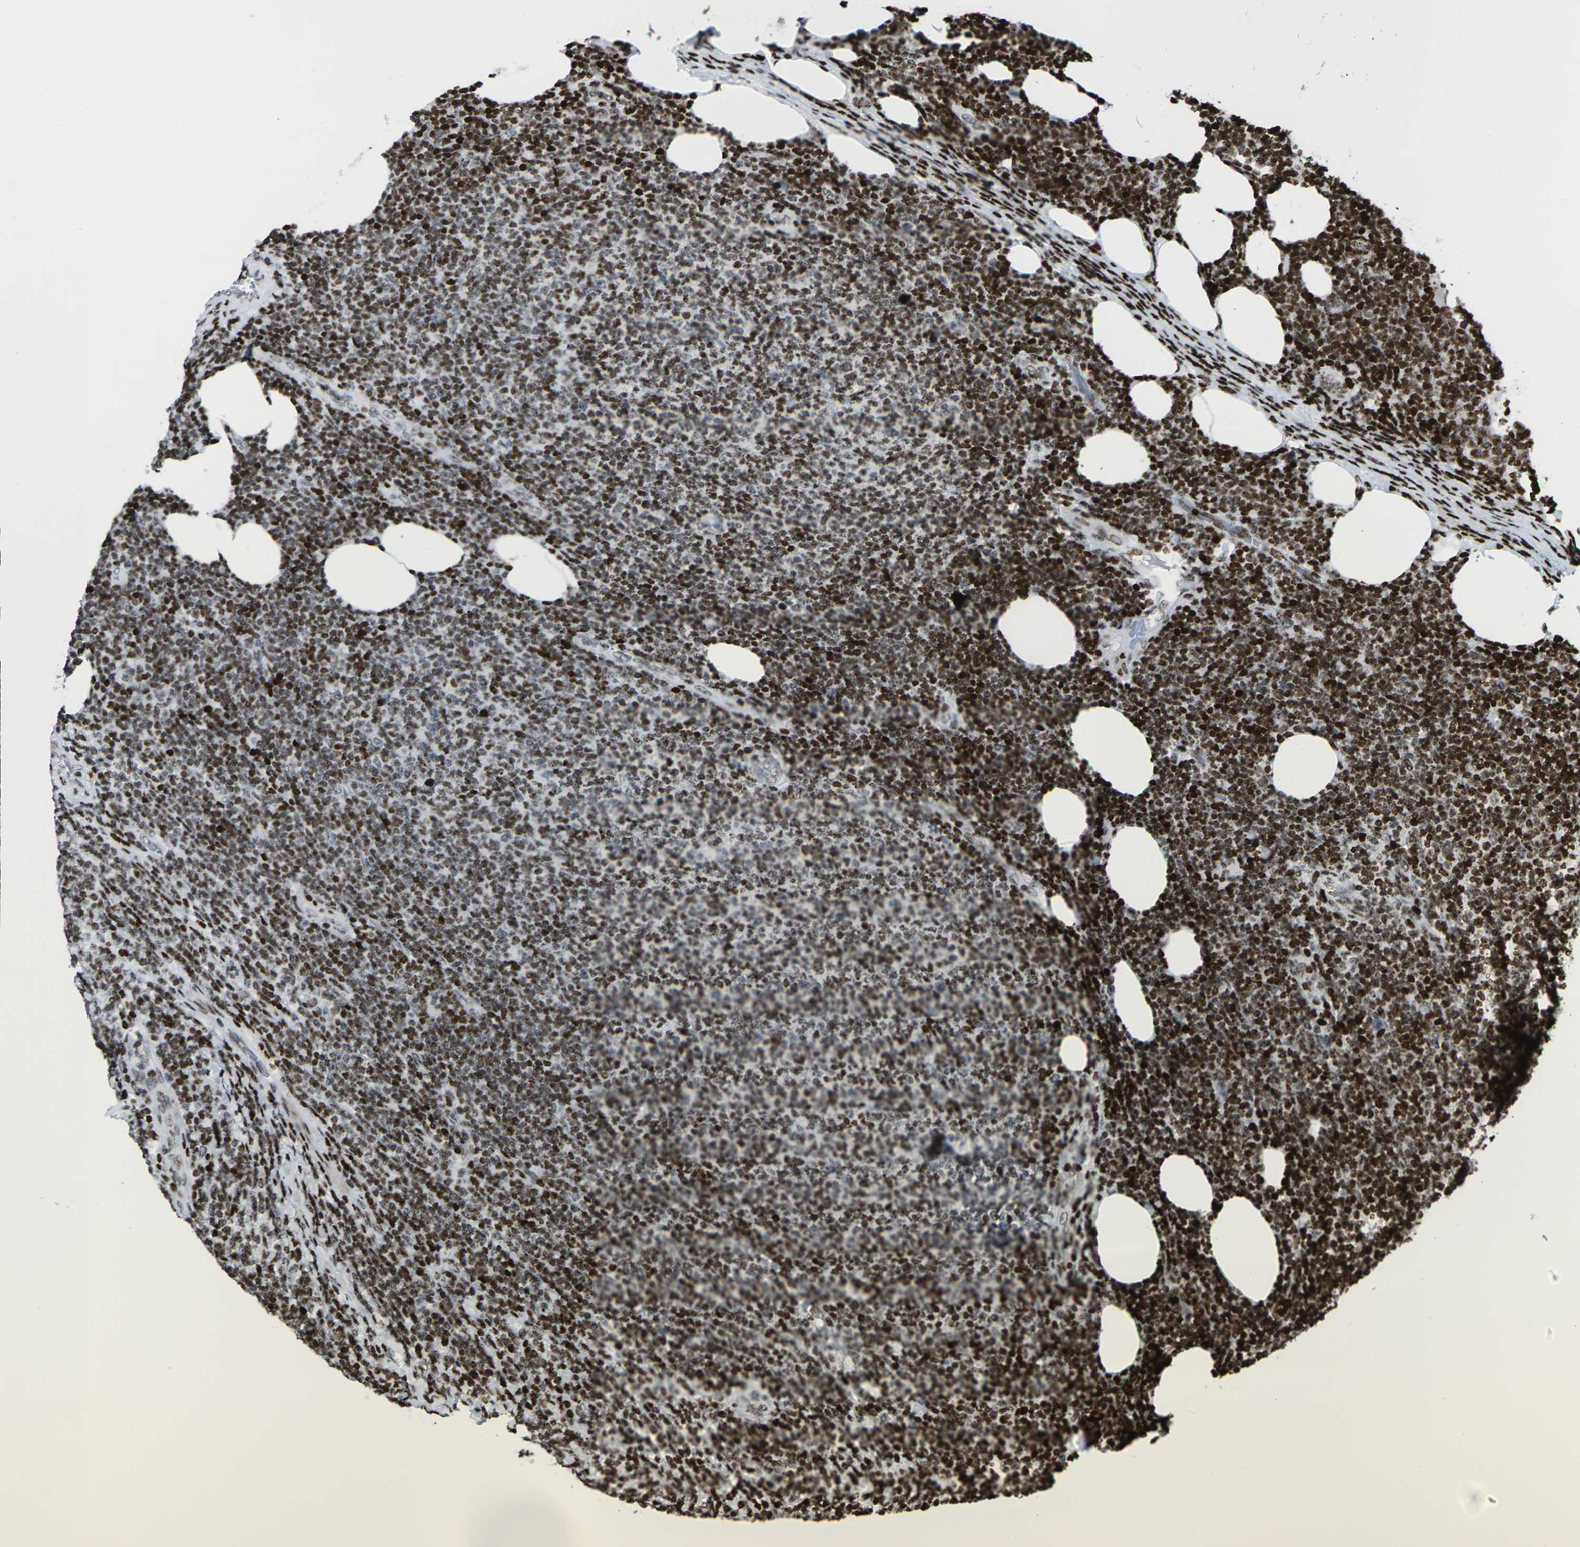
{"staining": {"intensity": "strong", "quantity": ">75%", "location": "nuclear"}, "tissue": "lymphoma", "cell_type": "Tumor cells", "image_type": "cancer", "snomed": [{"axis": "morphology", "description": "Malignant lymphoma, non-Hodgkin's type, Low grade"}, {"axis": "topography", "description": "Lymph node"}], "caption": "Brown immunohistochemical staining in low-grade malignant lymphoma, non-Hodgkin's type demonstrates strong nuclear staining in approximately >75% of tumor cells.", "gene": "H1-4", "patient": {"sex": "male", "age": 66}}